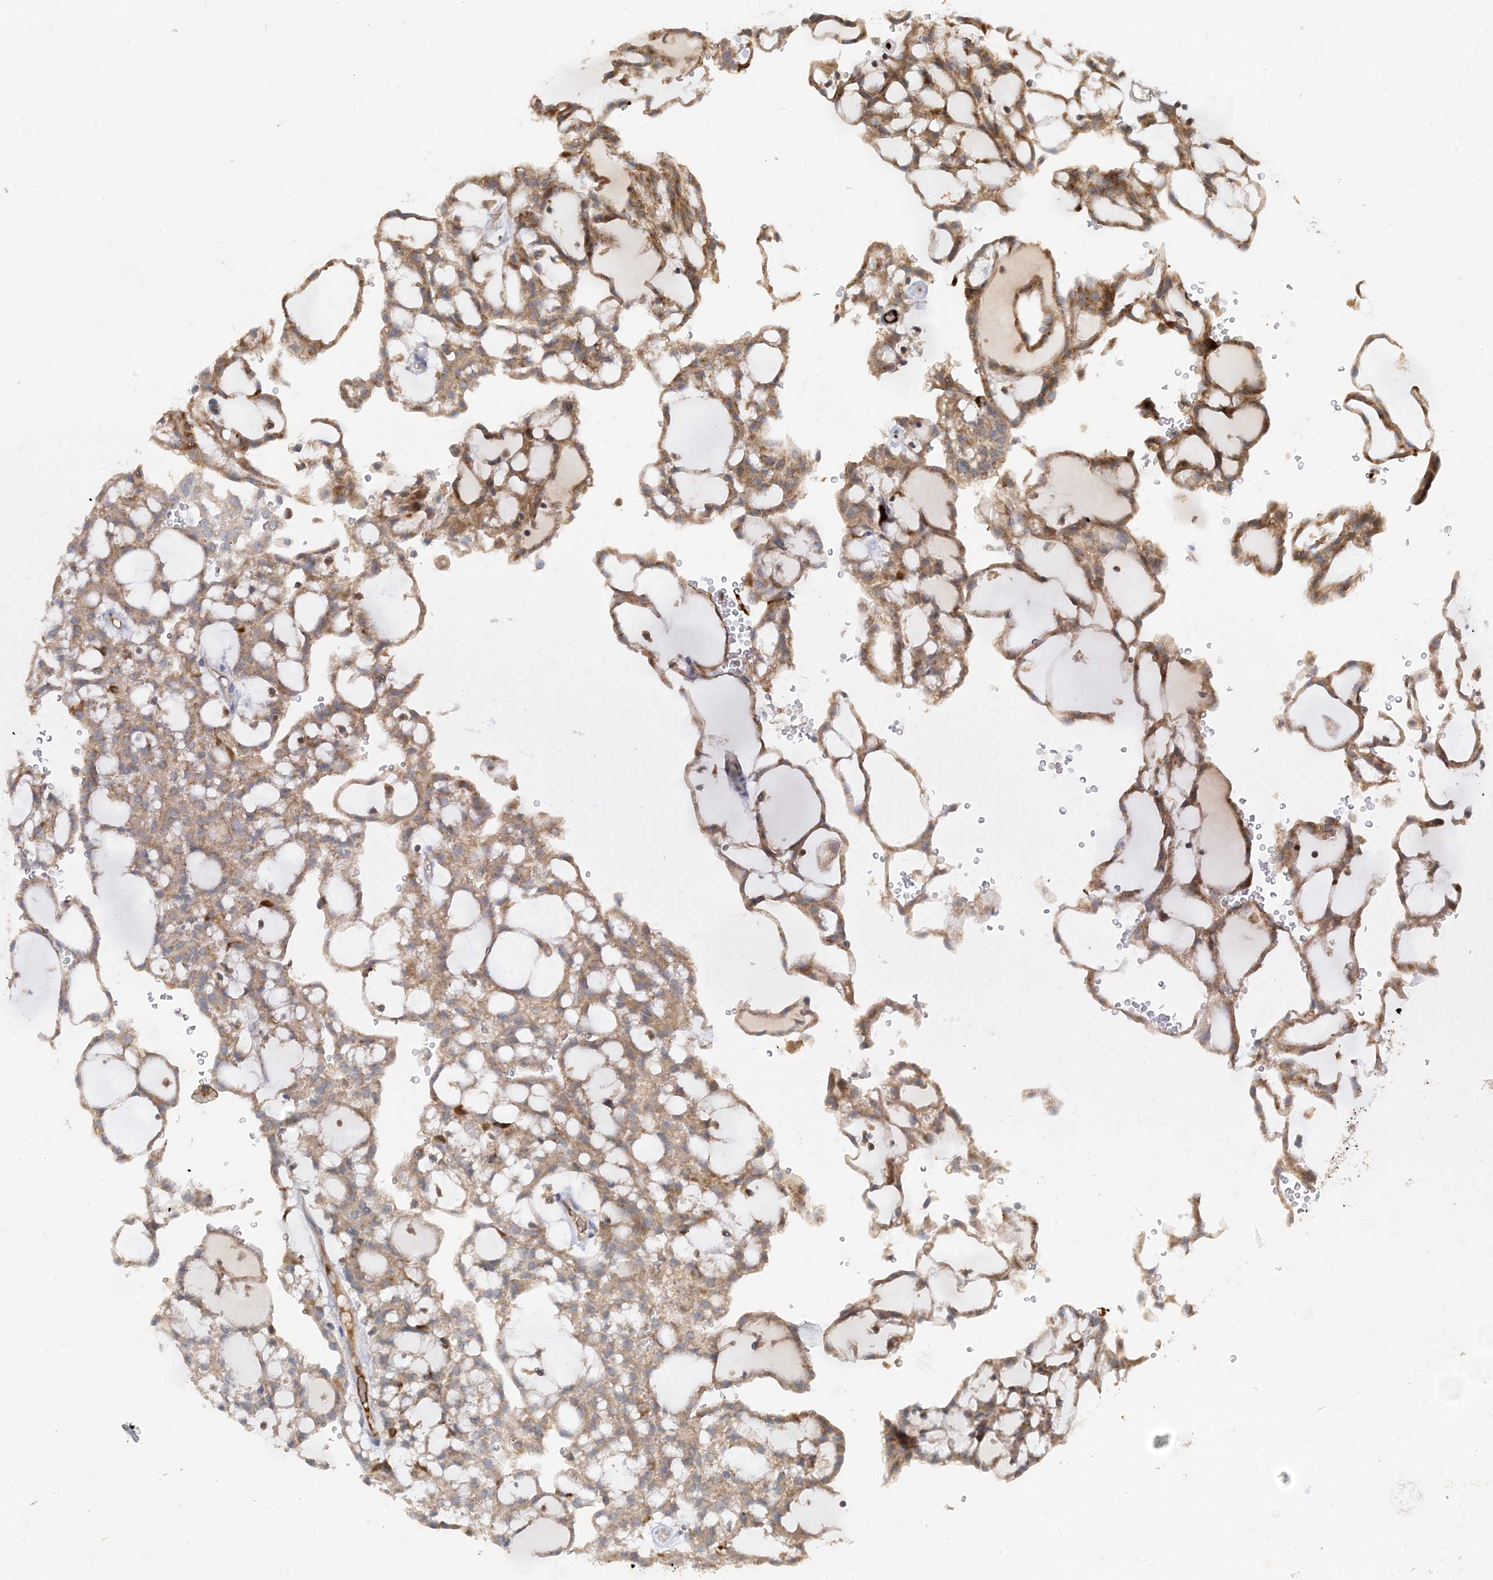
{"staining": {"intensity": "moderate", "quantity": ">75%", "location": "cytoplasmic/membranous"}, "tissue": "renal cancer", "cell_type": "Tumor cells", "image_type": "cancer", "snomed": [{"axis": "morphology", "description": "Adenocarcinoma, NOS"}, {"axis": "topography", "description": "Kidney"}], "caption": "Tumor cells show moderate cytoplasmic/membranous staining in about >75% of cells in renal adenocarcinoma.", "gene": "ECHDC1", "patient": {"sex": "male", "age": 63}}